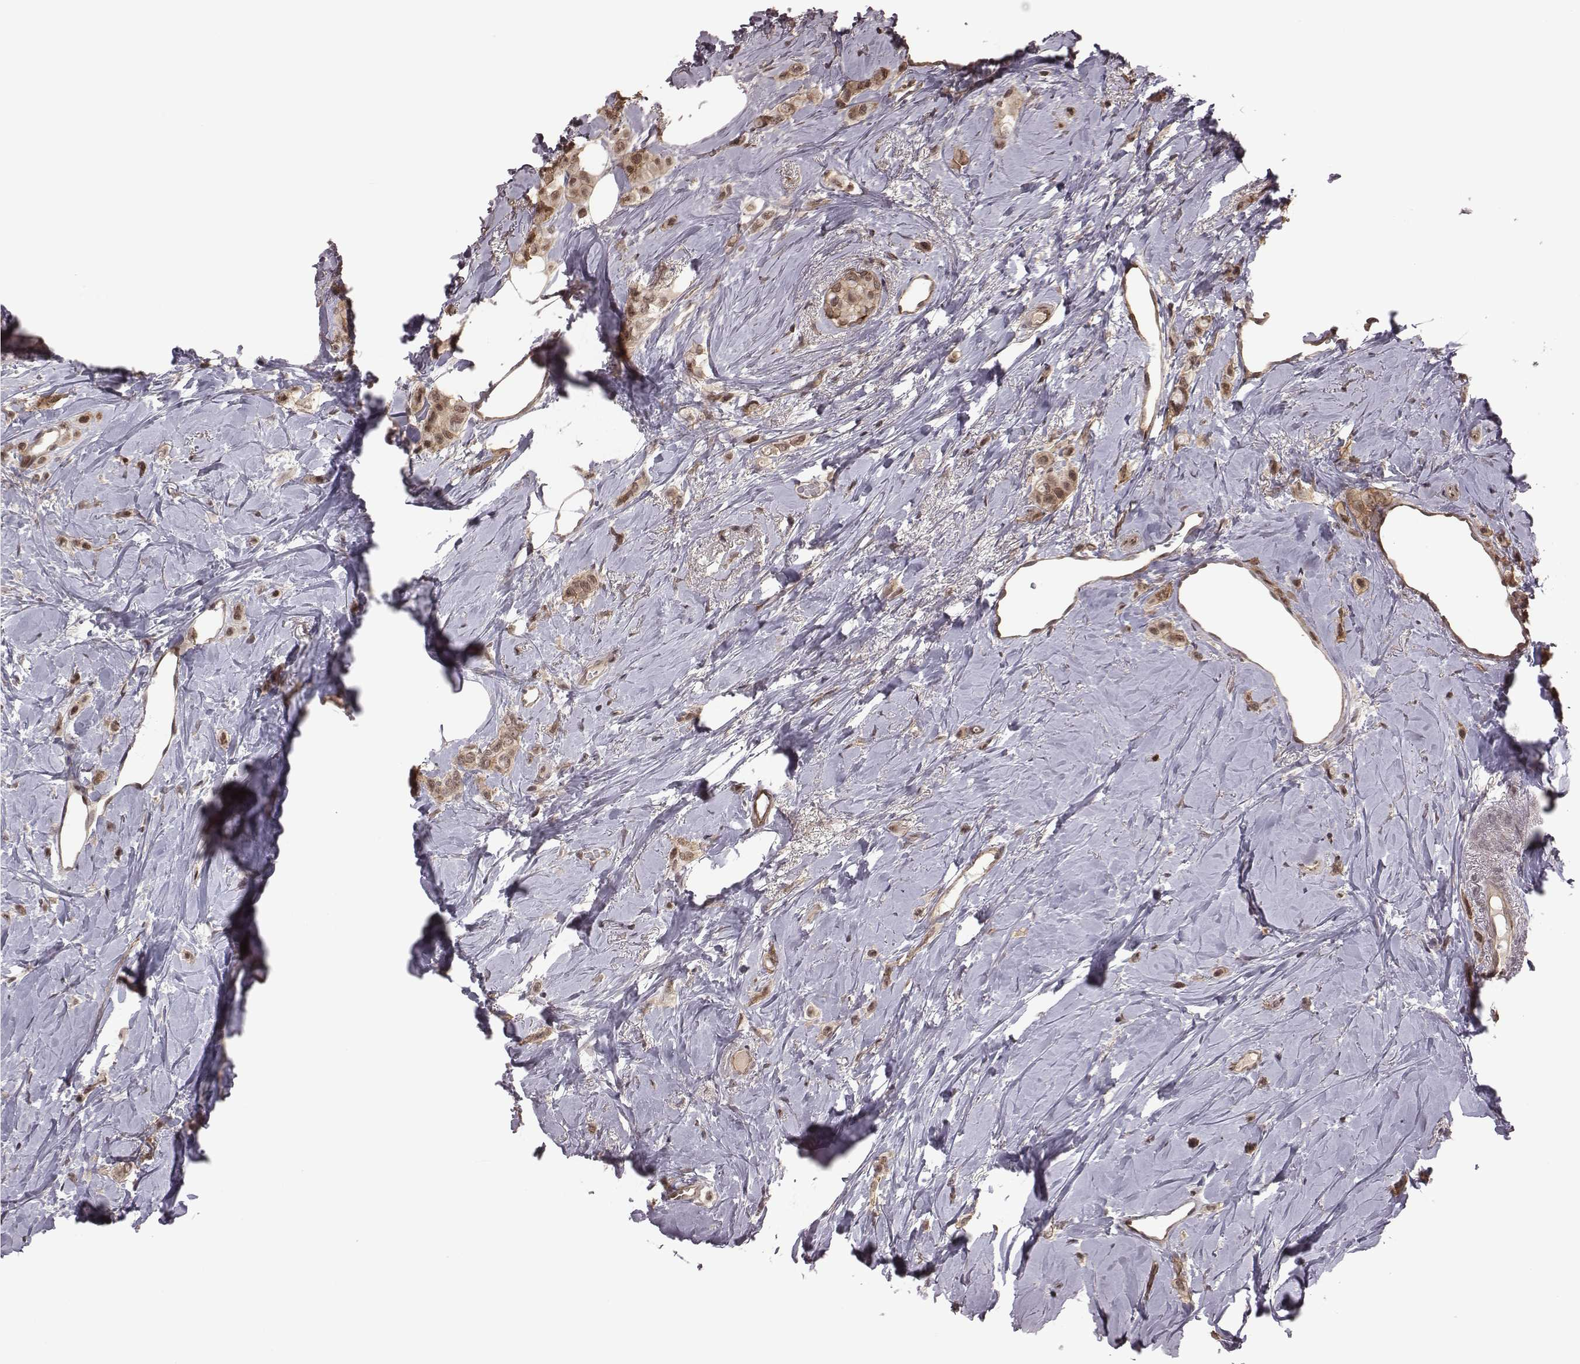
{"staining": {"intensity": "weak", "quantity": ">75%", "location": "cytoplasmic/membranous,nuclear"}, "tissue": "breast cancer", "cell_type": "Tumor cells", "image_type": "cancer", "snomed": [{"axis": "morphology", "description": "Lobular carcinoma"}, {"axis": "topography", "description": "Breast"}], "caption": "Lobular carcinoma (breast) stained with IHC displays weak cytoplasmic/membranous and nuclear expression in approximately >75% of tumor cells. The staining was performed using DAB to visualize the protein expression in brown, while the nuclei were stained in blue with hematoxylin (Magnification: 20x).", "gene": "RPL3", "patient": {"sex": "female", "age": 66}}